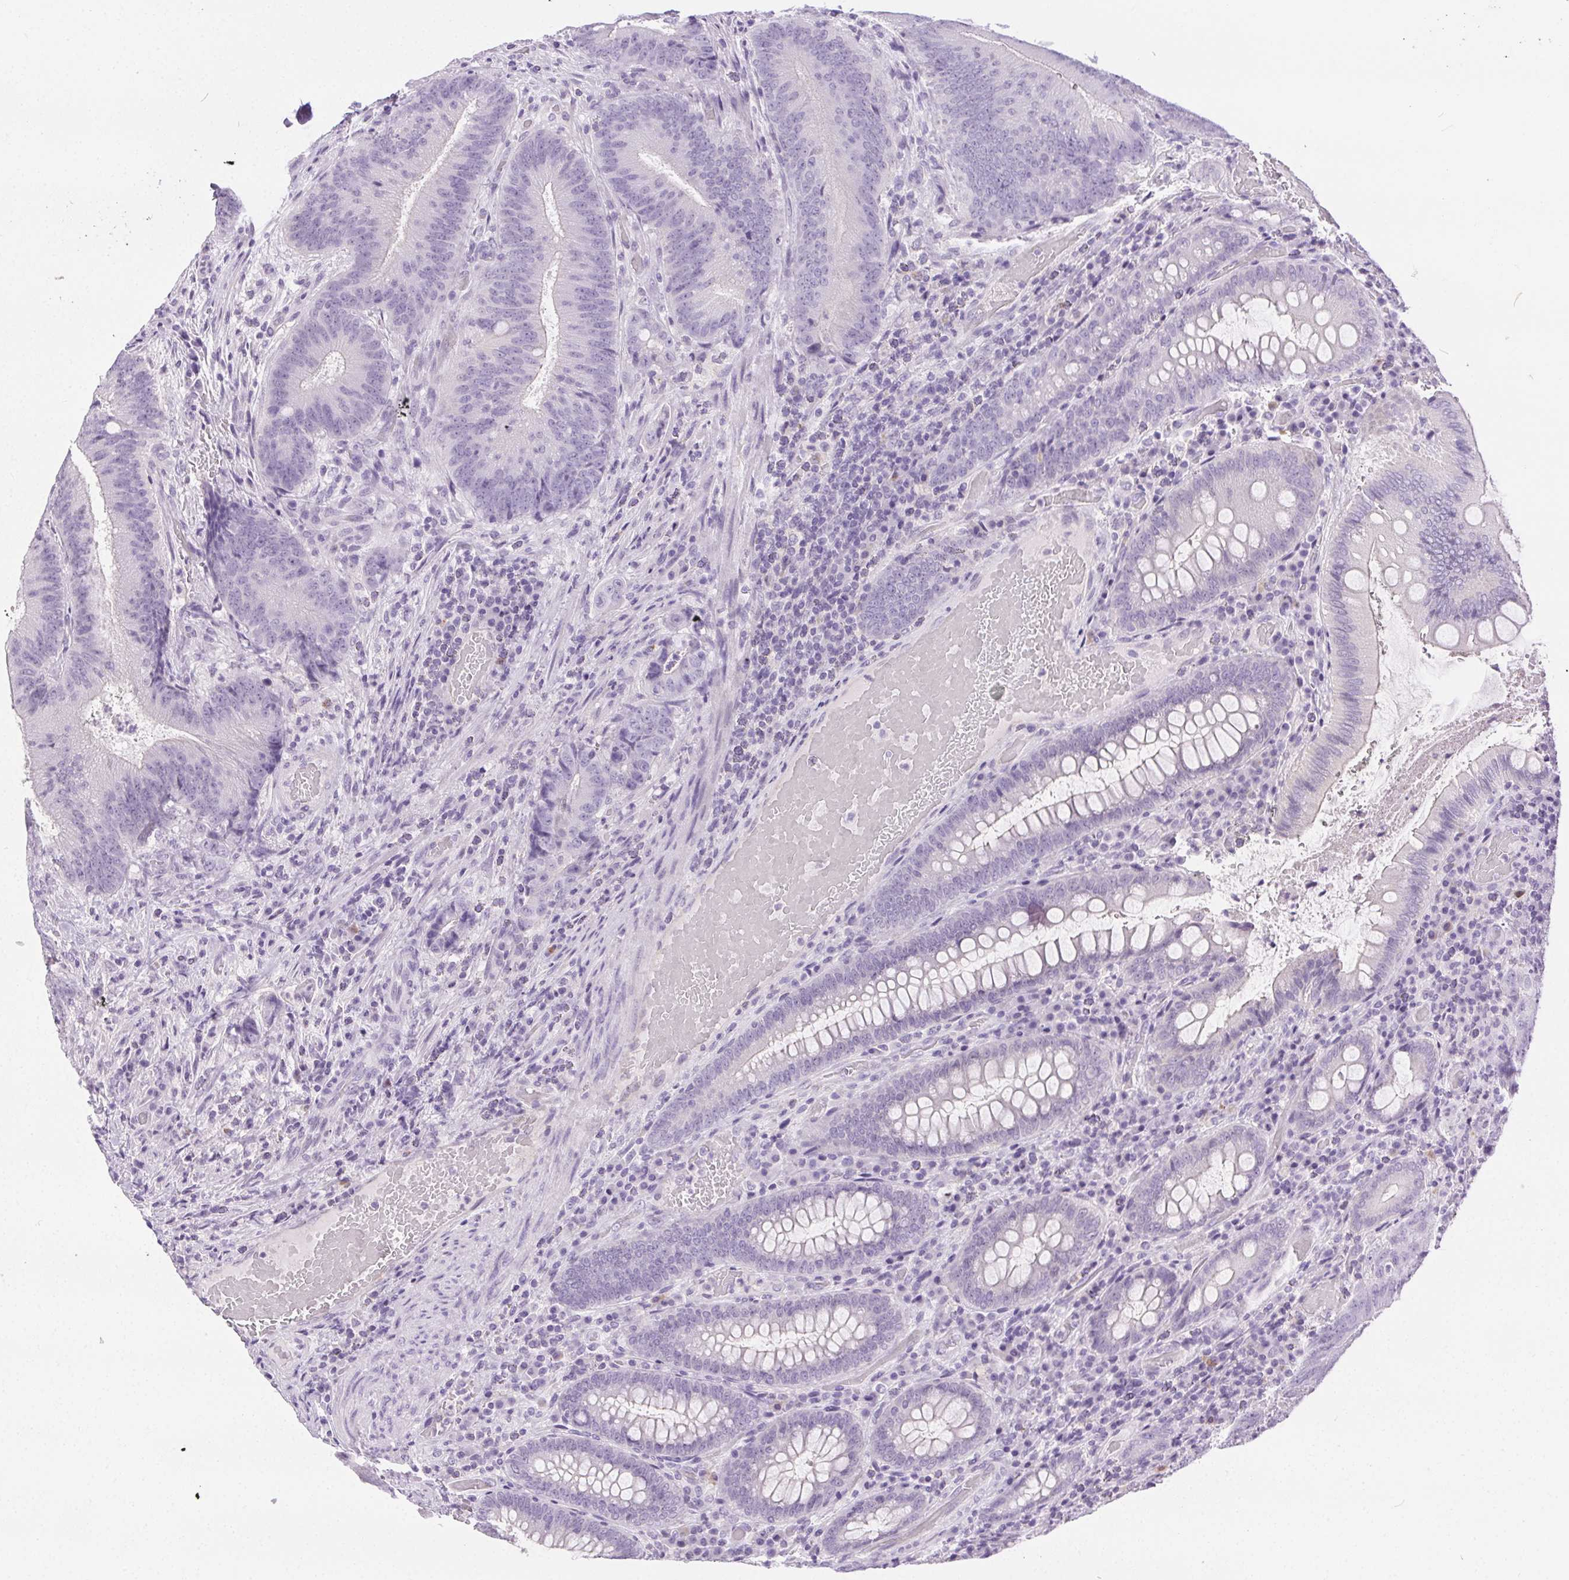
{"staining": {"intensity": "negative", "quantity": "none", "location": "none"}, "tissue": "colorectal cancer", "cell_type": "Tumor cells", "image_type": "cancer", "snomed": [{"axis": "morphology", "description": "Adenocarcinoma, NOS"}, {"axis": "topography", "description": "Colon"}], "caption": "IHC histopathology image of human colorectal adenocarcinoma stained for a protein (brown), which reveals no expression in tumor cells.", "gene": "C20orf85", "patient": {"sex": "female", "age": 43}}